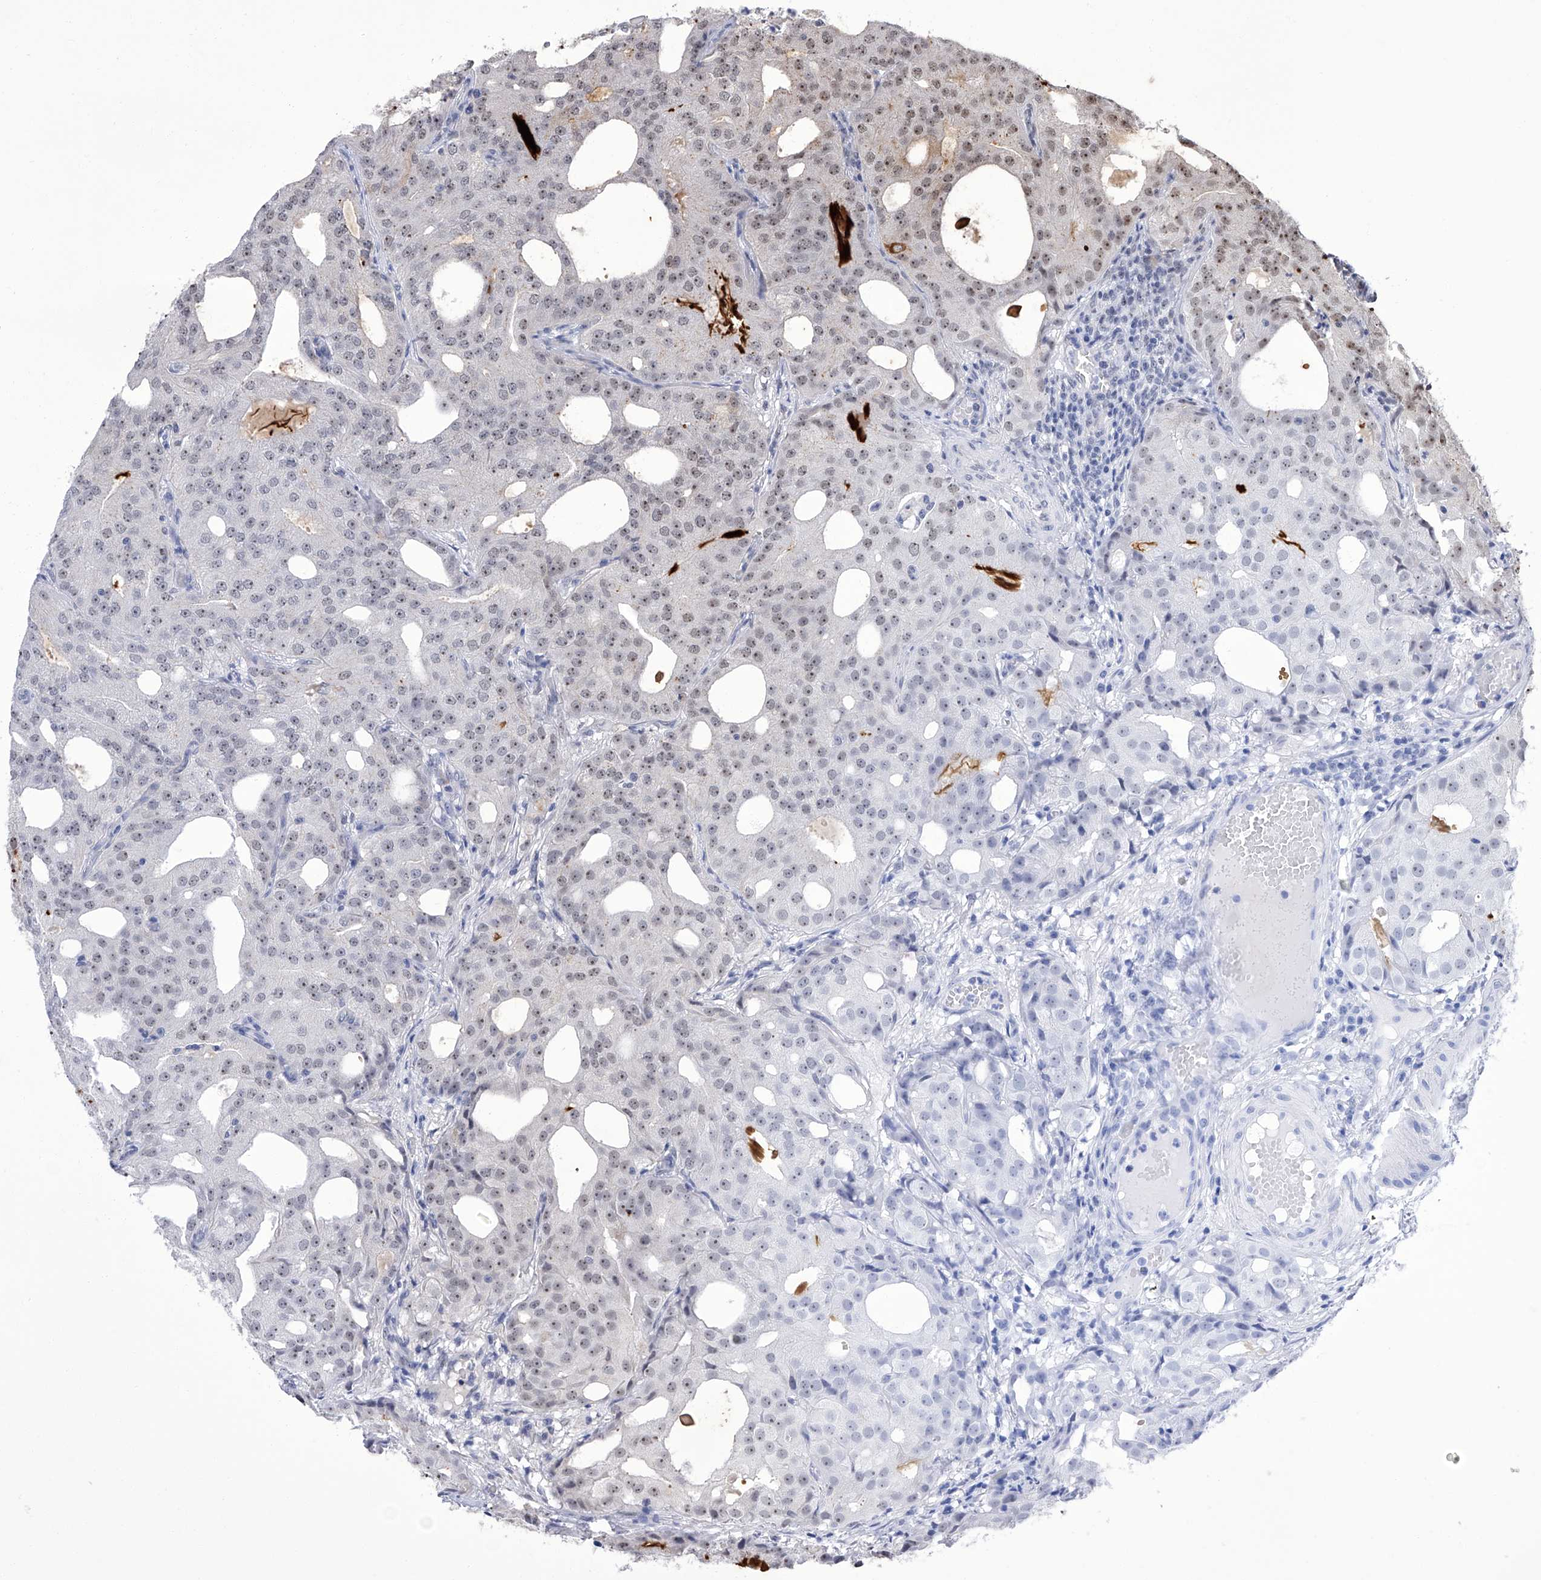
{"staining": {"intensity": "weak", "quantity": "25%-75%", "location": "nuclear"}, "tissue": "prostate cancer", "cell_type": "Tumor cells", "image_type": "cancer", "snomed": [{"axis": "morphology", "description": "Adenocarcinoma, Medium grade"}, {"axis": "topography", "description": "Prostate"}], "caption": "Immunohistochemistry (IHC) of human prostate cancer displays low levels of weak nuclear expression in approximately 25%-75% of tumor cells.", "gene": "CMTR1", "patient": {"sex": "male", "age": 88}}